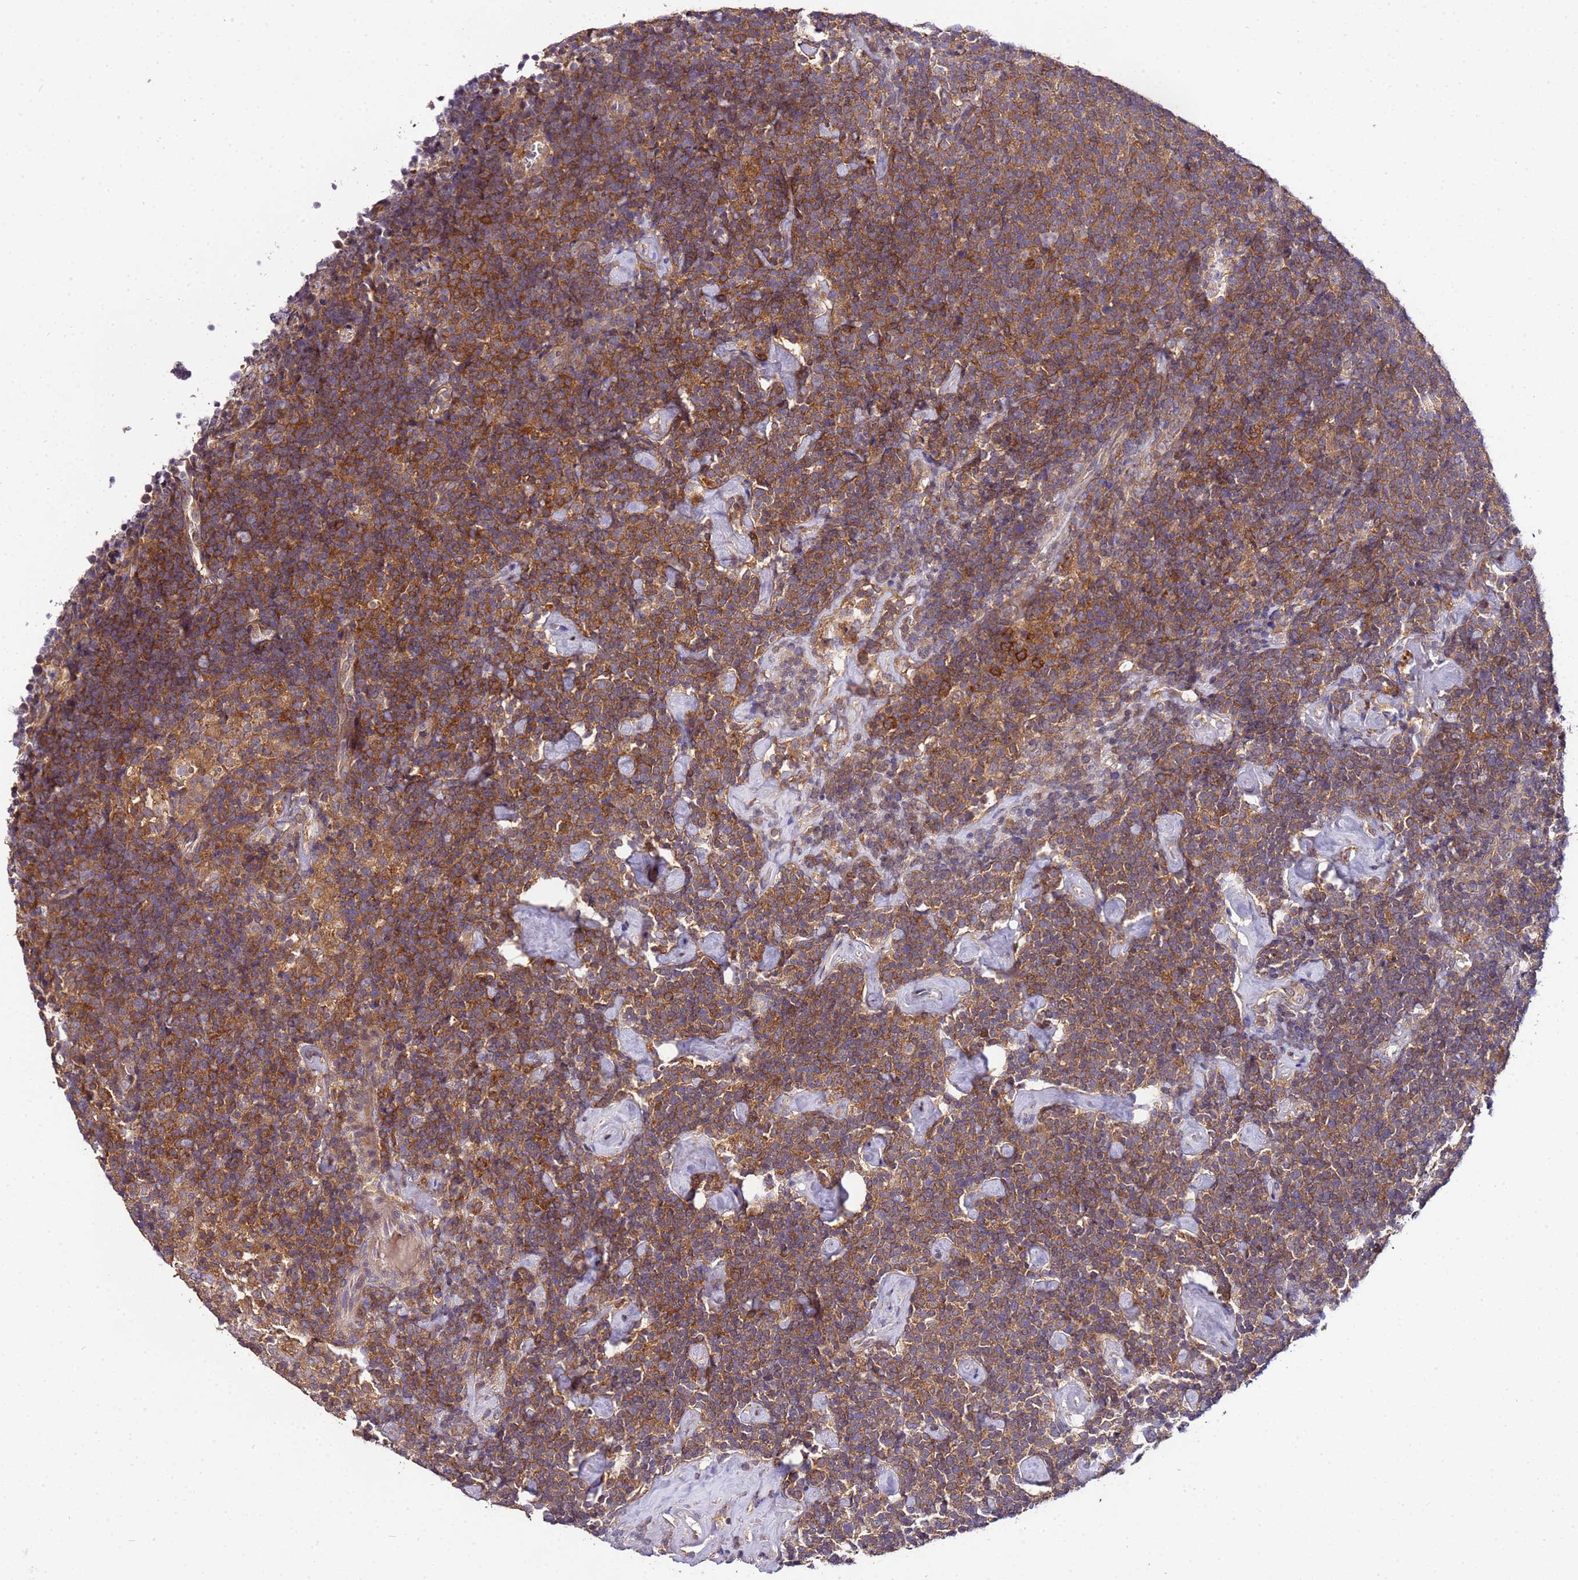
{"staining": {"intensity": "moderate", "quantity": ">75%", "location": "cytoplasmic/membranous"}, "tissue": "lymphoma", "cell_type": "Tumor cells", "image_type": "cancer", "snomed": [{"axis": "morphology", "description": "Malignant lymphoma, non-Hodgkin's type, High grade"}, {"axis": "topography", "description": "Lymph node"}], "caption": "Tumor cells show moderate cytoplasmic/membranous expression in about >75% of cells in high-grade malignant lymphoma, non-Hodgkin's type.", "gene": "GSPT2", "patient": {"sex": "male", "age": 61}}